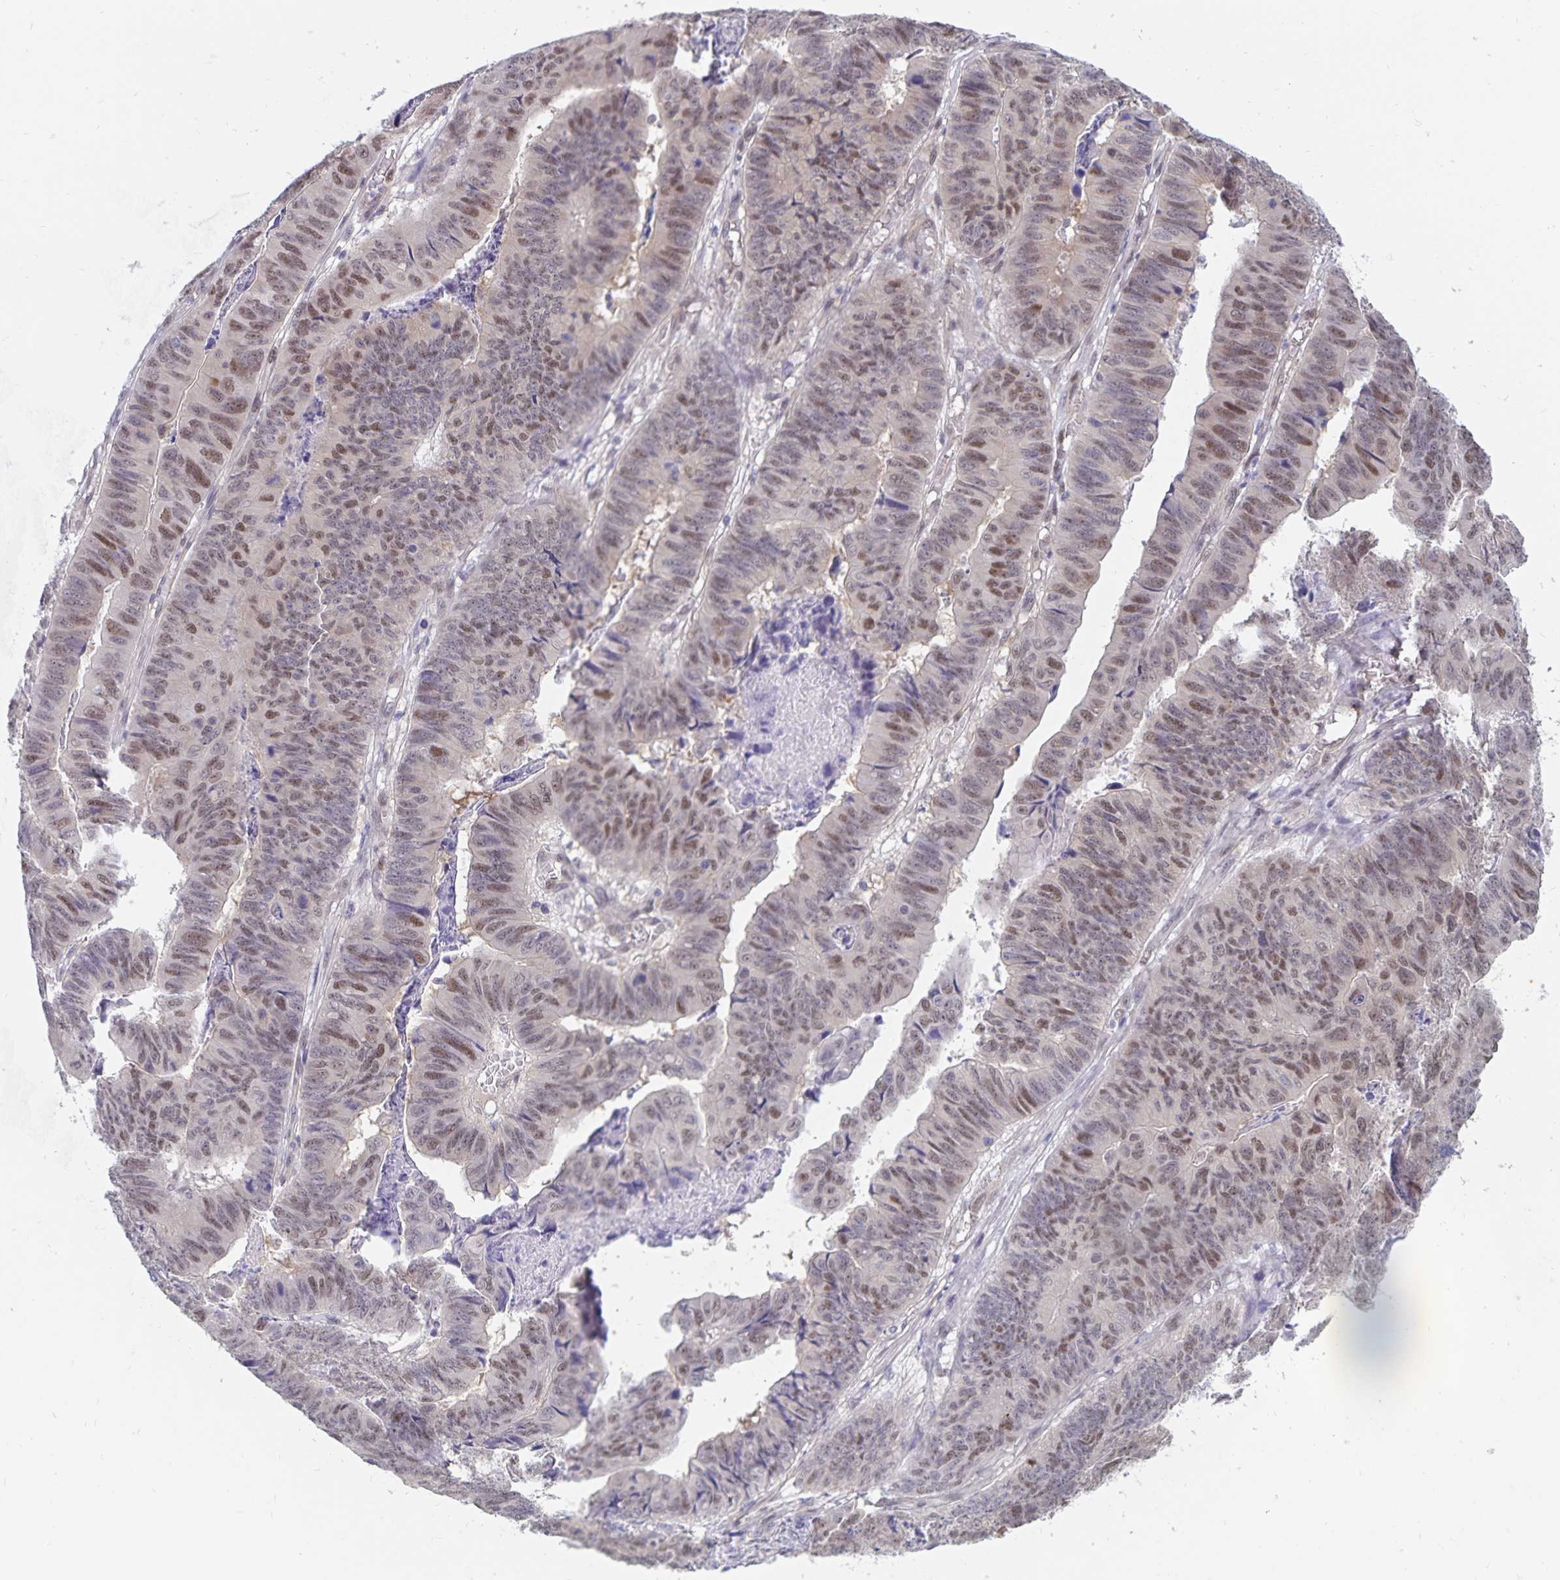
{"staining": {"intensity": "weak", "quantity": "25%-75%", "location": "nuclear"}, "tissue": "stomach cancer", "cell_type": "Tumor cells", "image_type": "cancer", "snomed": [{"axis": "morphology", "description": "Adenocarcinoma, NOS"}, {"axis": "topography", "description": "Stomach, lower"}], "caption": "About 25%-75% of tumor cells in stomach cancer (adenocarcinoma) display weak nuclear protein expression as visualized by brown immunohistochemical staining.", "gene": "BAG6", "patient": {"sex": "male", "age": 77}}